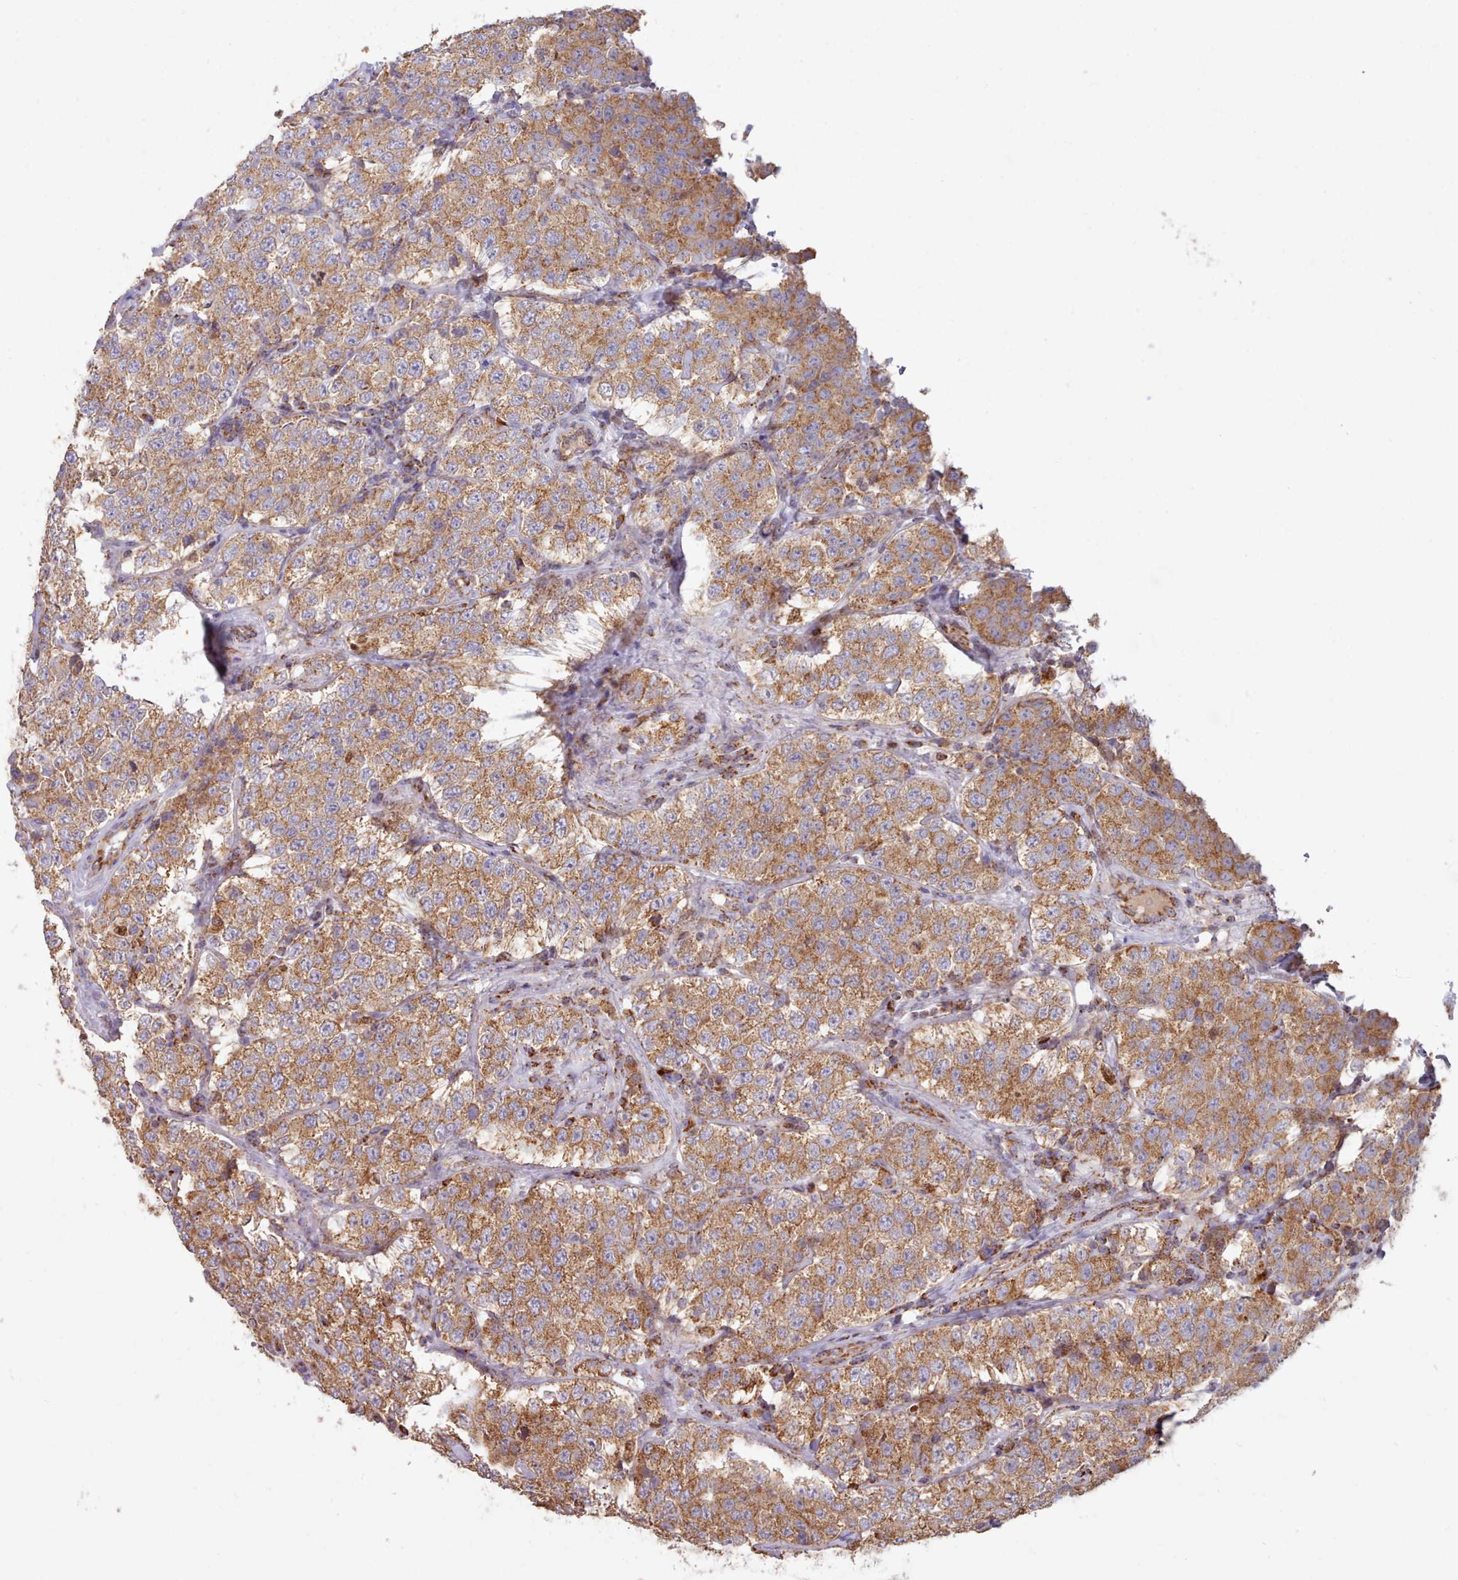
{"staining": {"intensity": "moderate", "quantity": ">75%", "location": "cytoplasmic/membranous"}, "tissue": "testis cancer", "cell_type": "Tumor cells", "image_type": "cancer", "snomed": [{"axis": "morphology", "description": "Seminoma, NOS"}, {"axis": "topography", "description": "Testis"}], "caption": "Testis seminoma stained with IHC demonstrates moderate cytoplasmic/membranous staining in approximately >75% of tumor cells.", "gene": "HSDL2", "patient": {"sex": "male", "age": 34}}